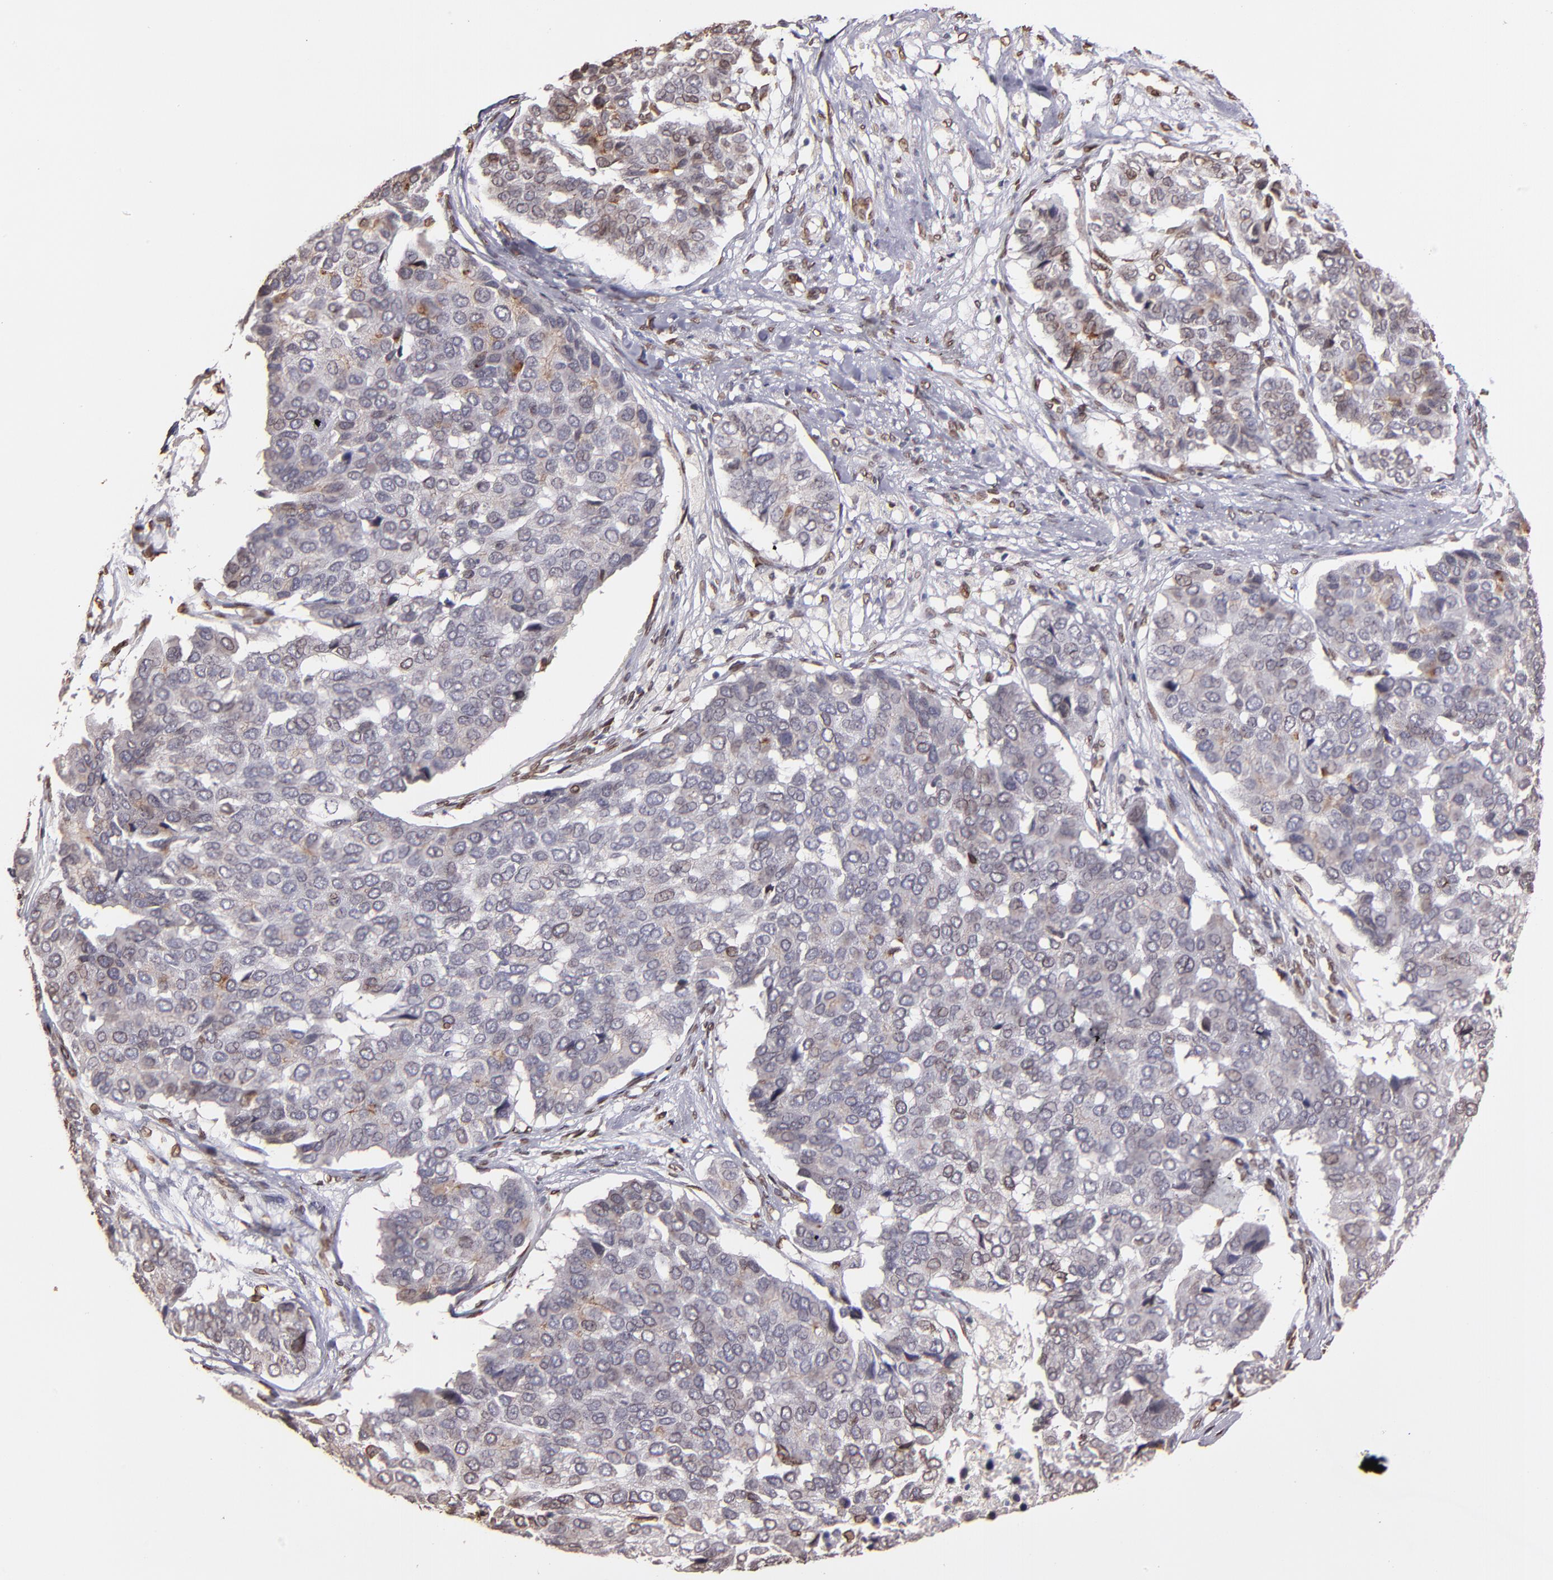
{"staining": {"intensity": "moderate", "quantity": "<25%", "location": "cytoplasmic/membranous"}, "tissue": "pancreatic cancer", "cell_type": "Tumor cells", "image_type": "cancer", "snomed": [{"axis": "morphology", "description": "Adenocarcinoma, NOS"}, {"axis": "topography", "description": "Pancreas"}], "caption": "Pancreatic cancer stained for a protein (brown) displays moderate cytoplasmic/membranous positive expression in approximately <25% of tumor cells.", "gene": "PUM3", "patient": {"sex": "male", "age": 50}}